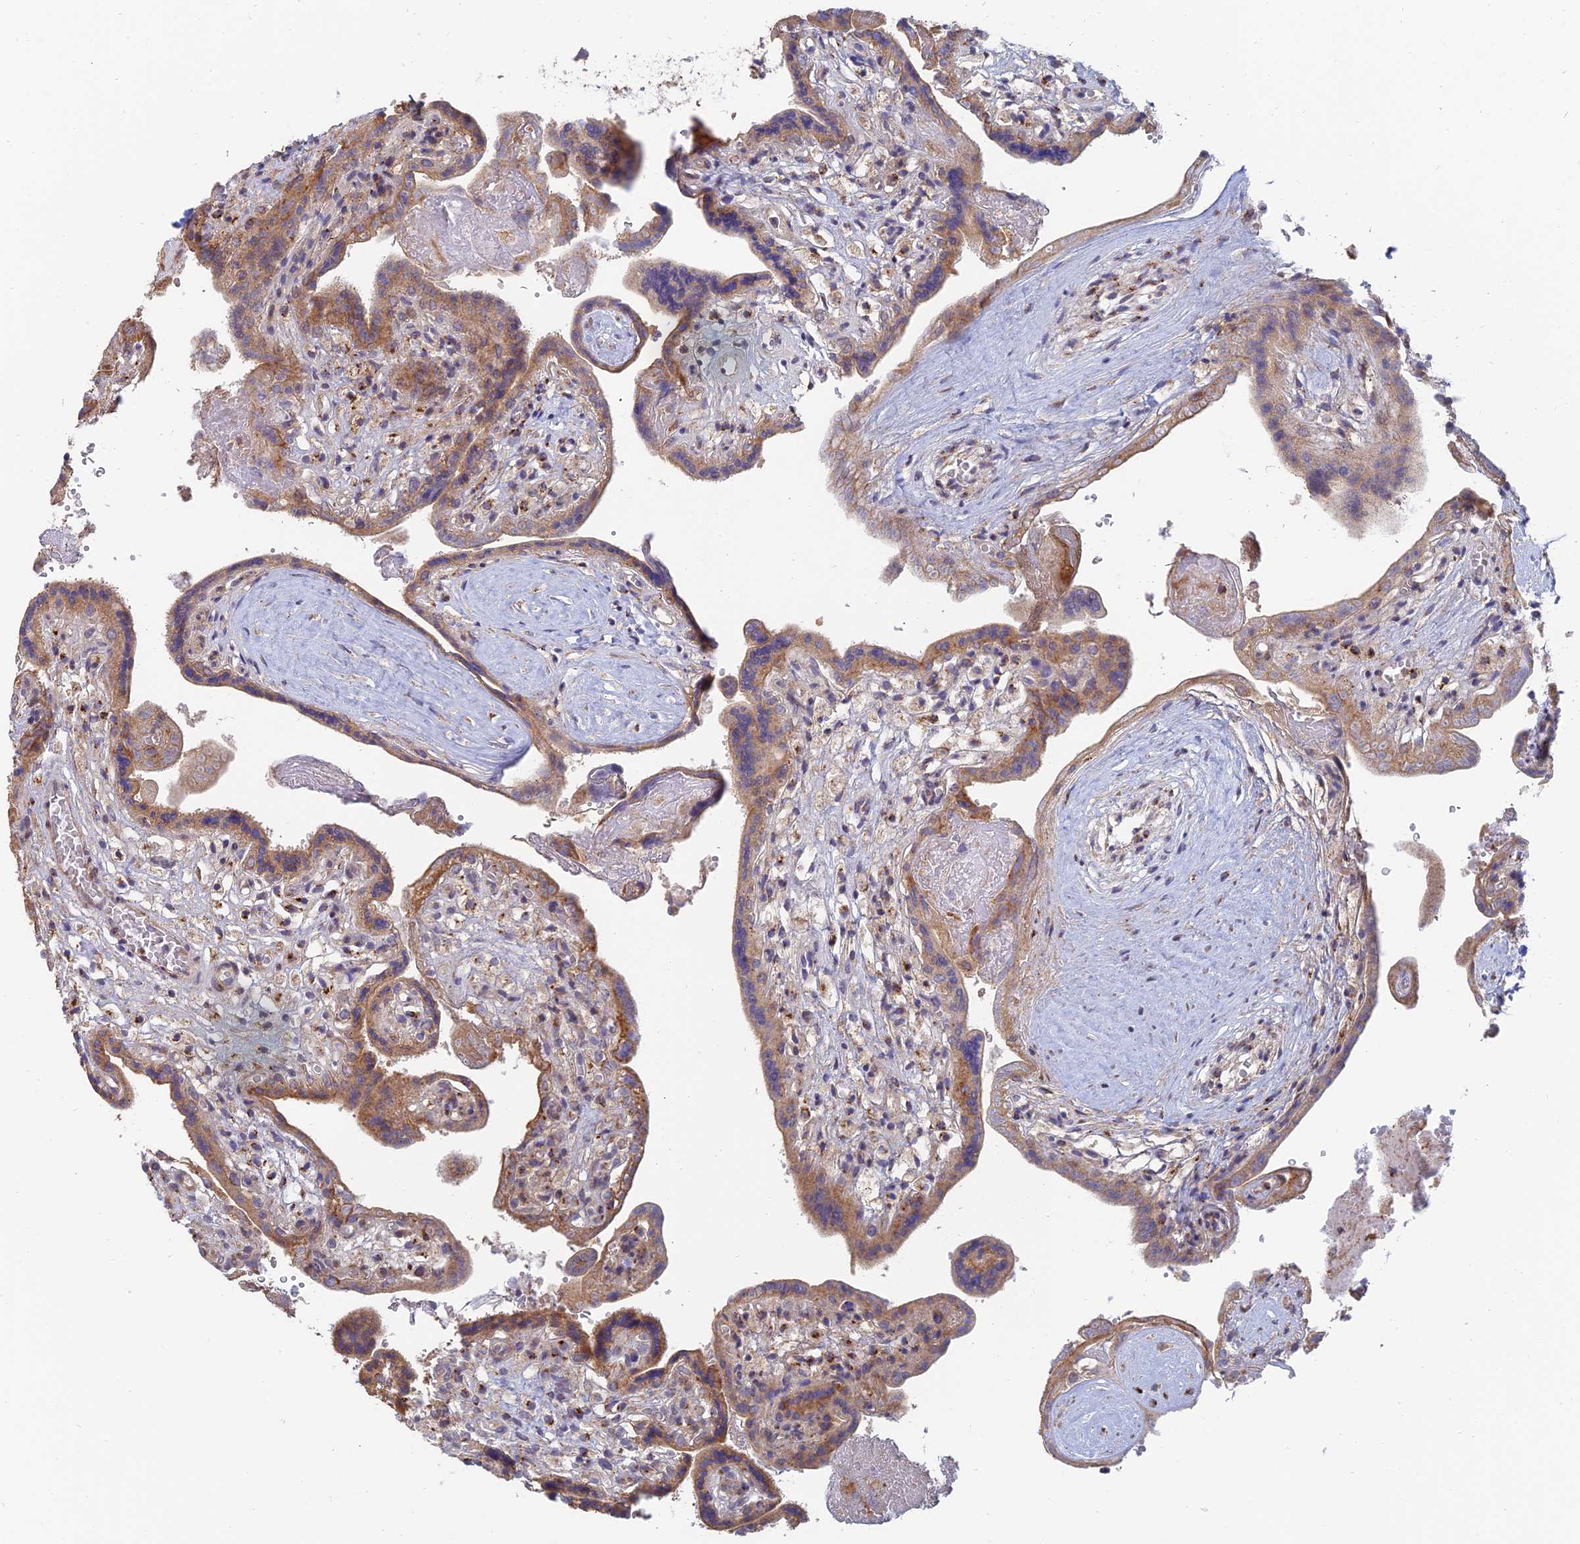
{"staining": {"intensity": "weak", "quantity": "25%-75%", "location": "cytoplasmic/membranous"}, "tissue": "placenta", "cell_type": "Trophoblastic cells", "image_type": "normal", "snomed": [{"axis": "morphology", "description": "Normal tissue, NOS"}, {"axis": "topography", "description": "Placenta"}], "caption": "Immunohistochemistry (IHC) (DAB) staining of unremarkable human placenta reveals weak cytoplasmic/membranous protein staining in approximately 25%-75% of trophoblastic cells. The protein of interest is shown in brown color, while the nuclei are stained blue.", "gene": "ENSG00000267561", "patient": {"sex": "female", "age": 37}}